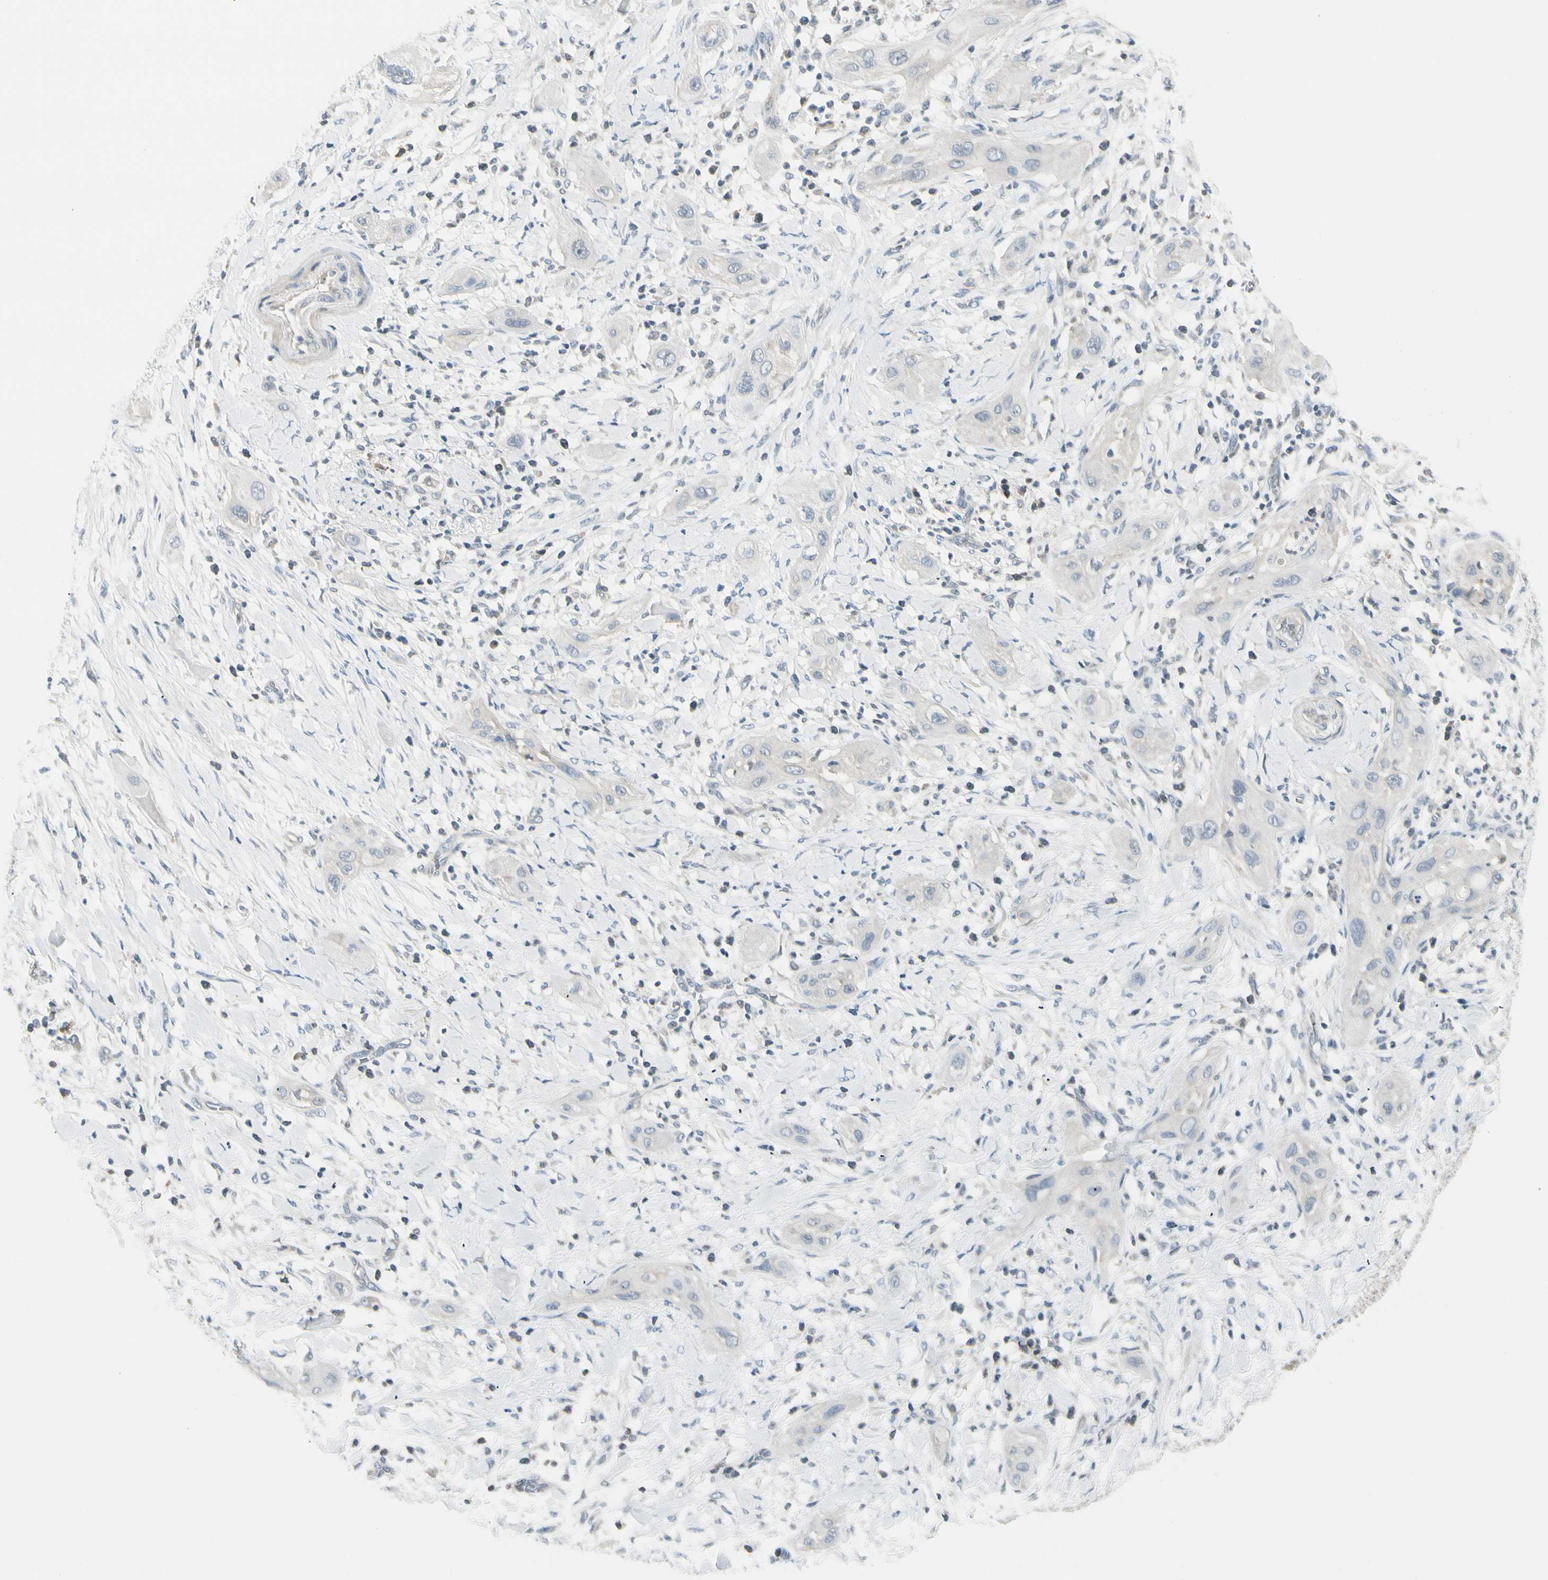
{"staining": {"intensity": "negative", "quantity": "none", "location": "none"}, "tissue": "lung cancer", "cell_type": "Tumor cells", "image_type": "cancer", "snomed": [{"axis": "morphology", "description": "Squamous cell carcinoma, NOS"}, {"axis": "topography", "description": "Lung"}], "caption": "DAB (3,3'-diaminobenzidine) immunohistochemical staining of human lung cancer (squamous cell carcinoma) displays no significant positivity in tumor cells. (DAB (3,3'-diaminobenzidine) immunohistochemistry (IHC), high magnification).", "gene": "CYP2E1", "patient": {"sex": "female", "age": 47}}